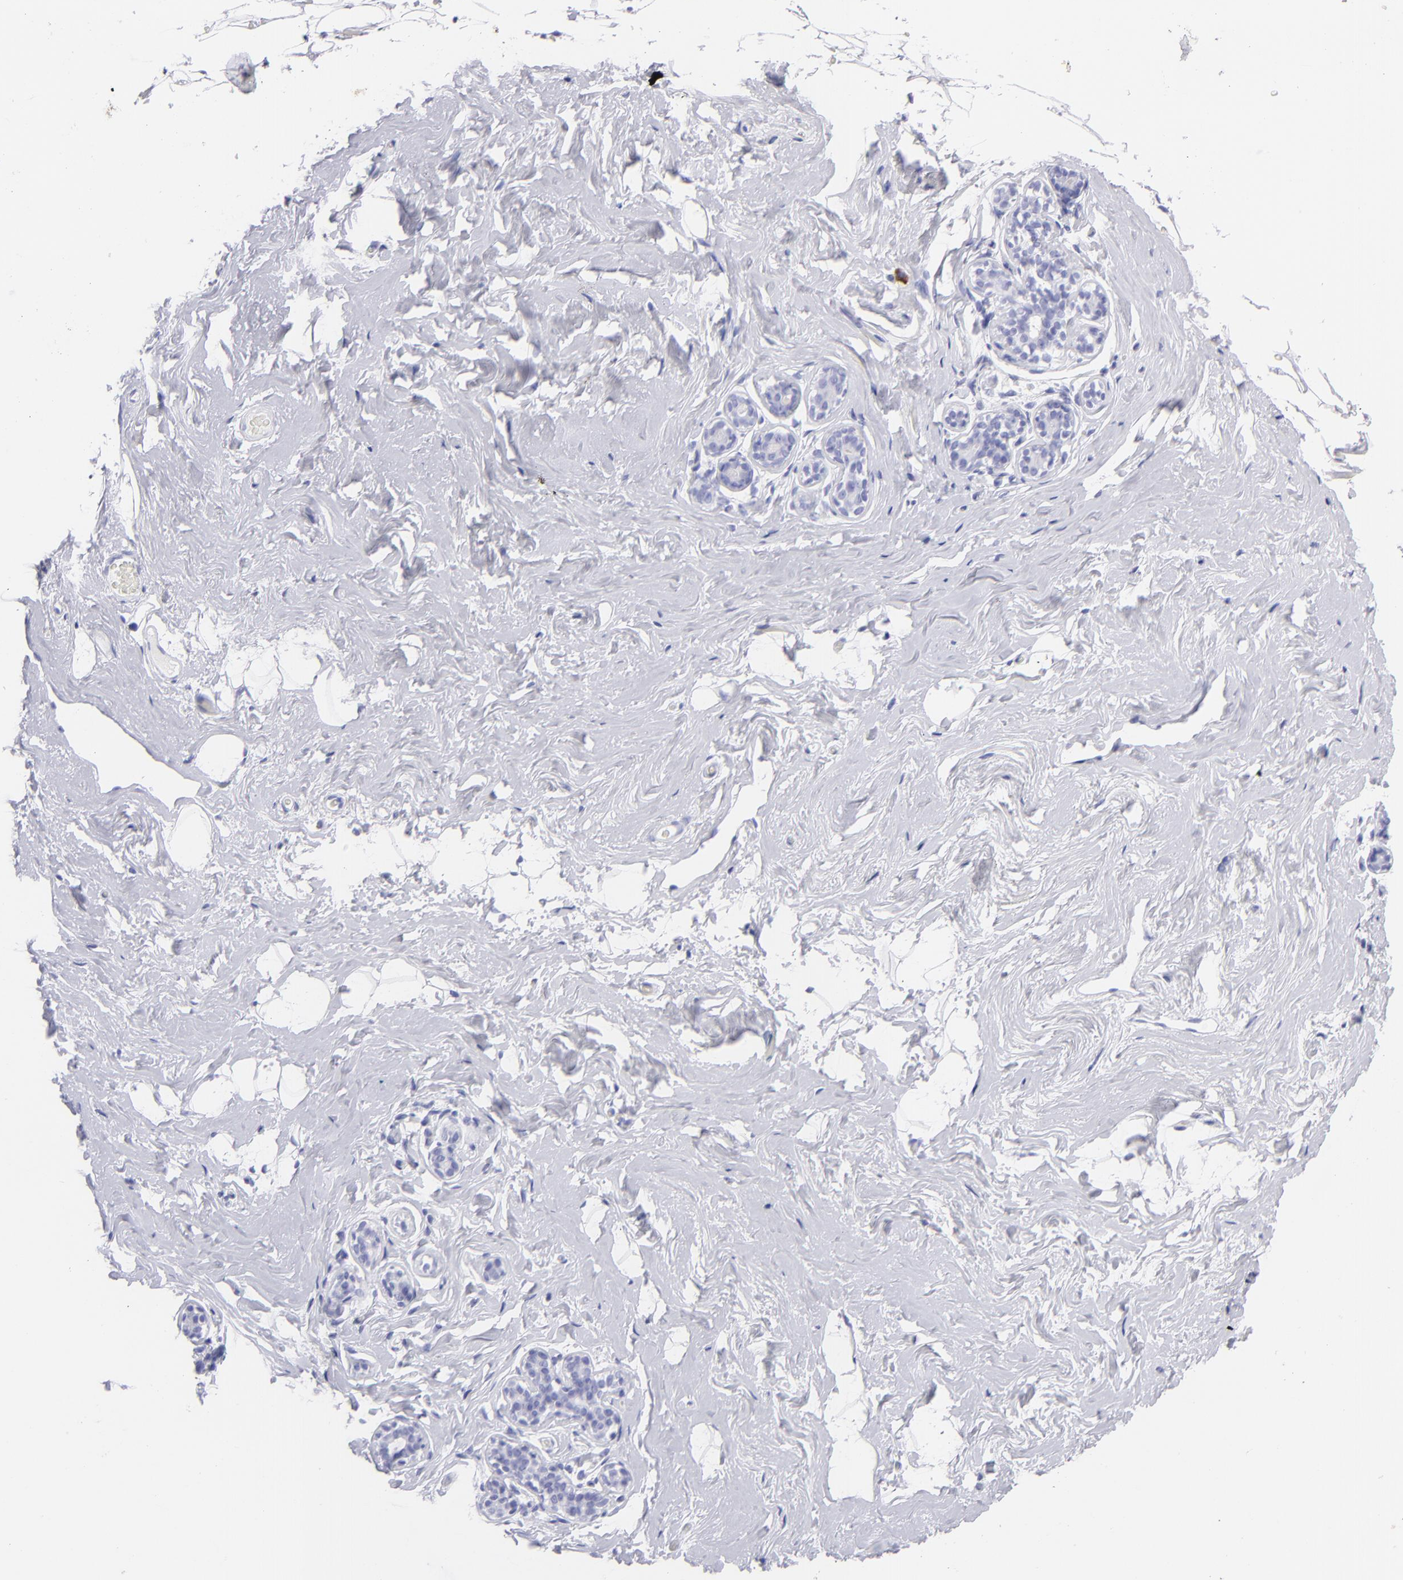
{"staining": {"intensity": "negative", "quantity": "none", "location": "none"}, "tissue": "breast", "cell_type": "Adipocytes", "image_type": "normal", "snomed": [{"axis": "morphology", "description": "Normal tissue, NOS"}, {"axis": "topography", "description": "Breast"}, {"axis": "topography", "description": "Soft tissue"}], "caption": "Protein analysis of benign breast reveals no significant staining in adipocytes.", "gene": "SLC1A2", "patient": {"sex": "female", "age": 75}}